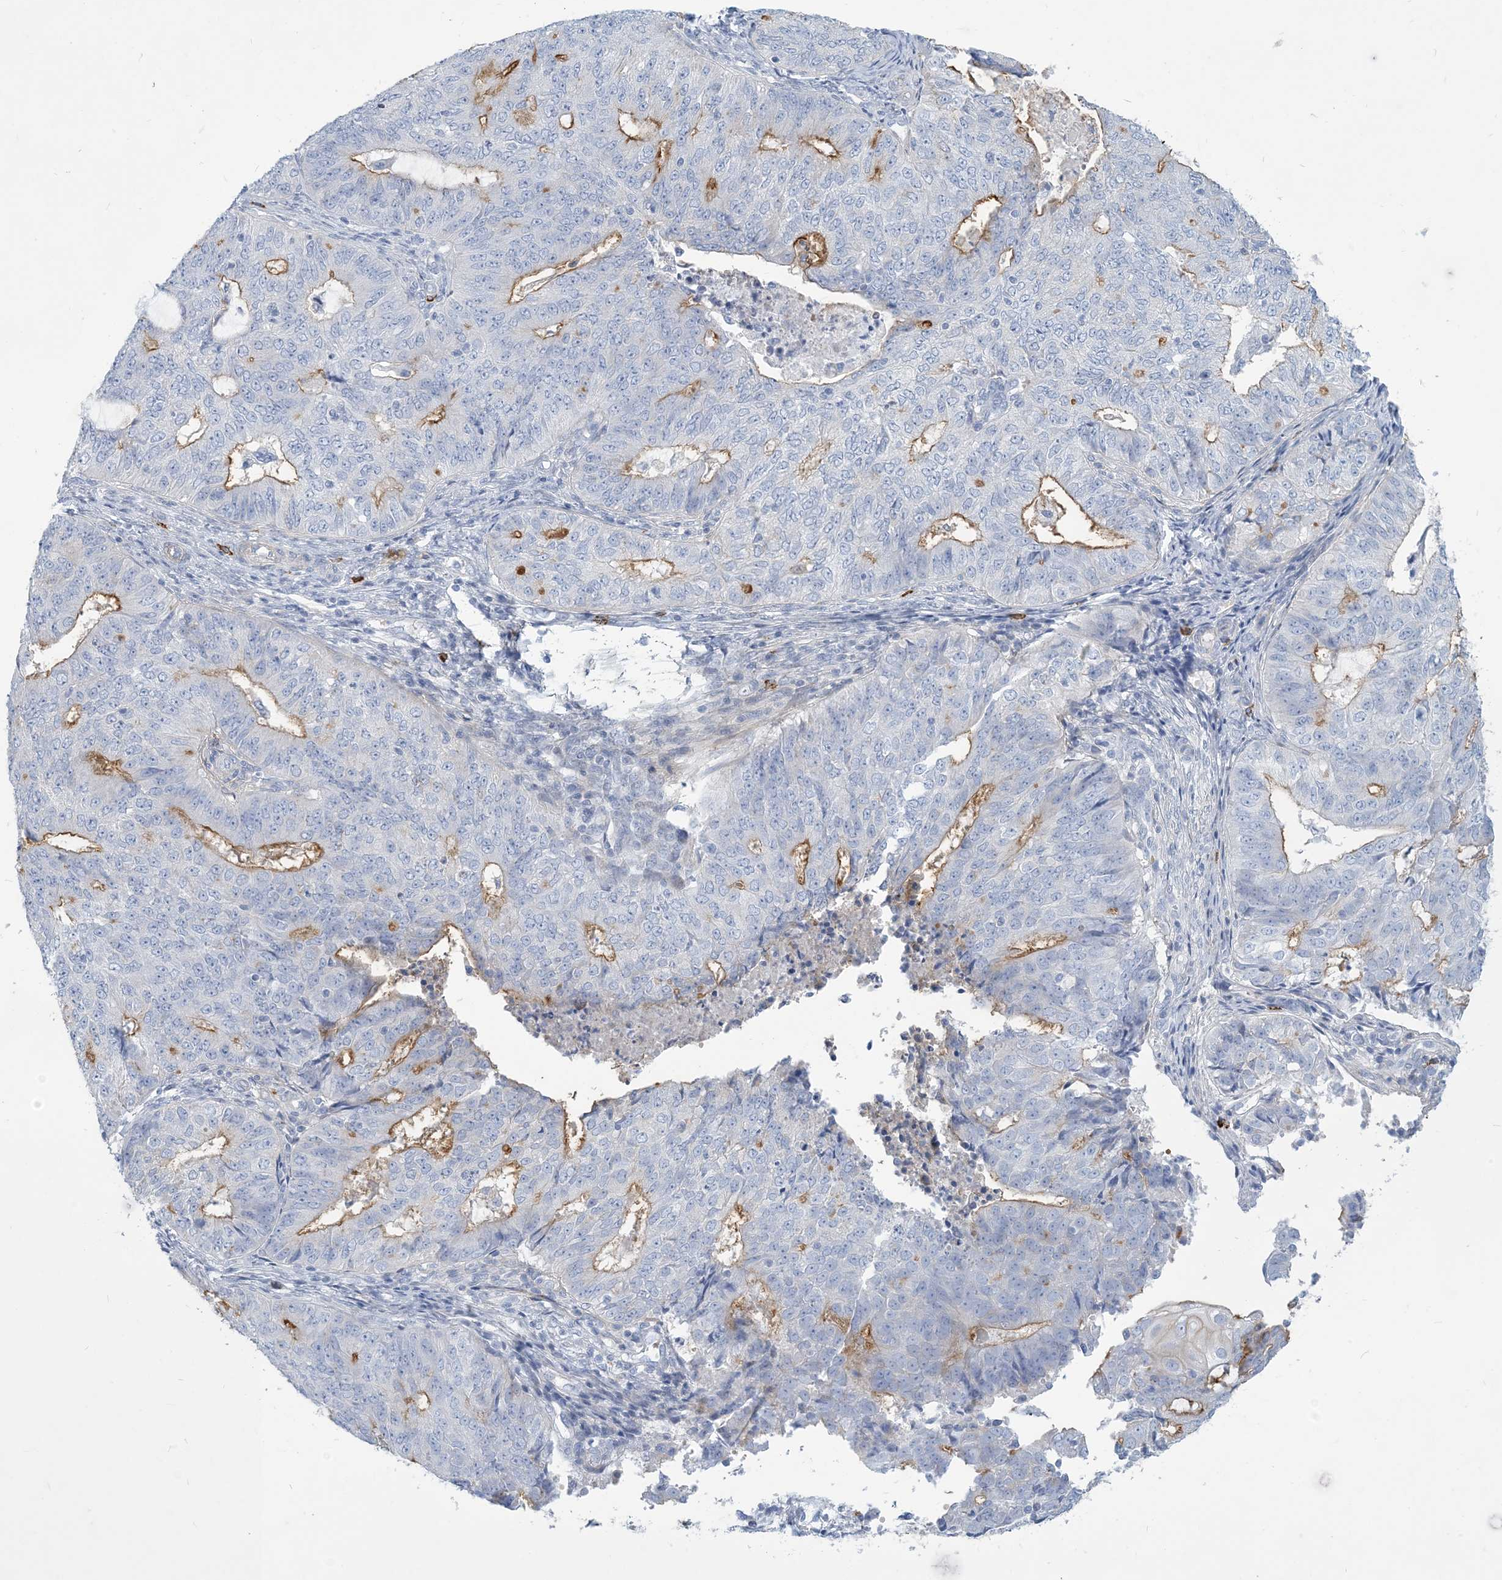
{"staining": {"intensity": "moderate", "quantity": "<25%", "location": "cytoplasmic/membranous"}, "tissue": "endometrial cancer", "cell_type": "Tumor cells", "image_type": "cancer", "snomed": [{"axis": "morphology", "description": "Adenocarcinoma, NOS"}, {"axis": "topography", "description": "Endometrium"}], "caption": "Brown immunohistochemical staining in adenocarcinoma (endometrial) exhibits moderate cytoplasmic/membranous expression in about <25% of tumor cells.", "gene": "MOXD1", "patient": {"sex": "female", "age": 32}}